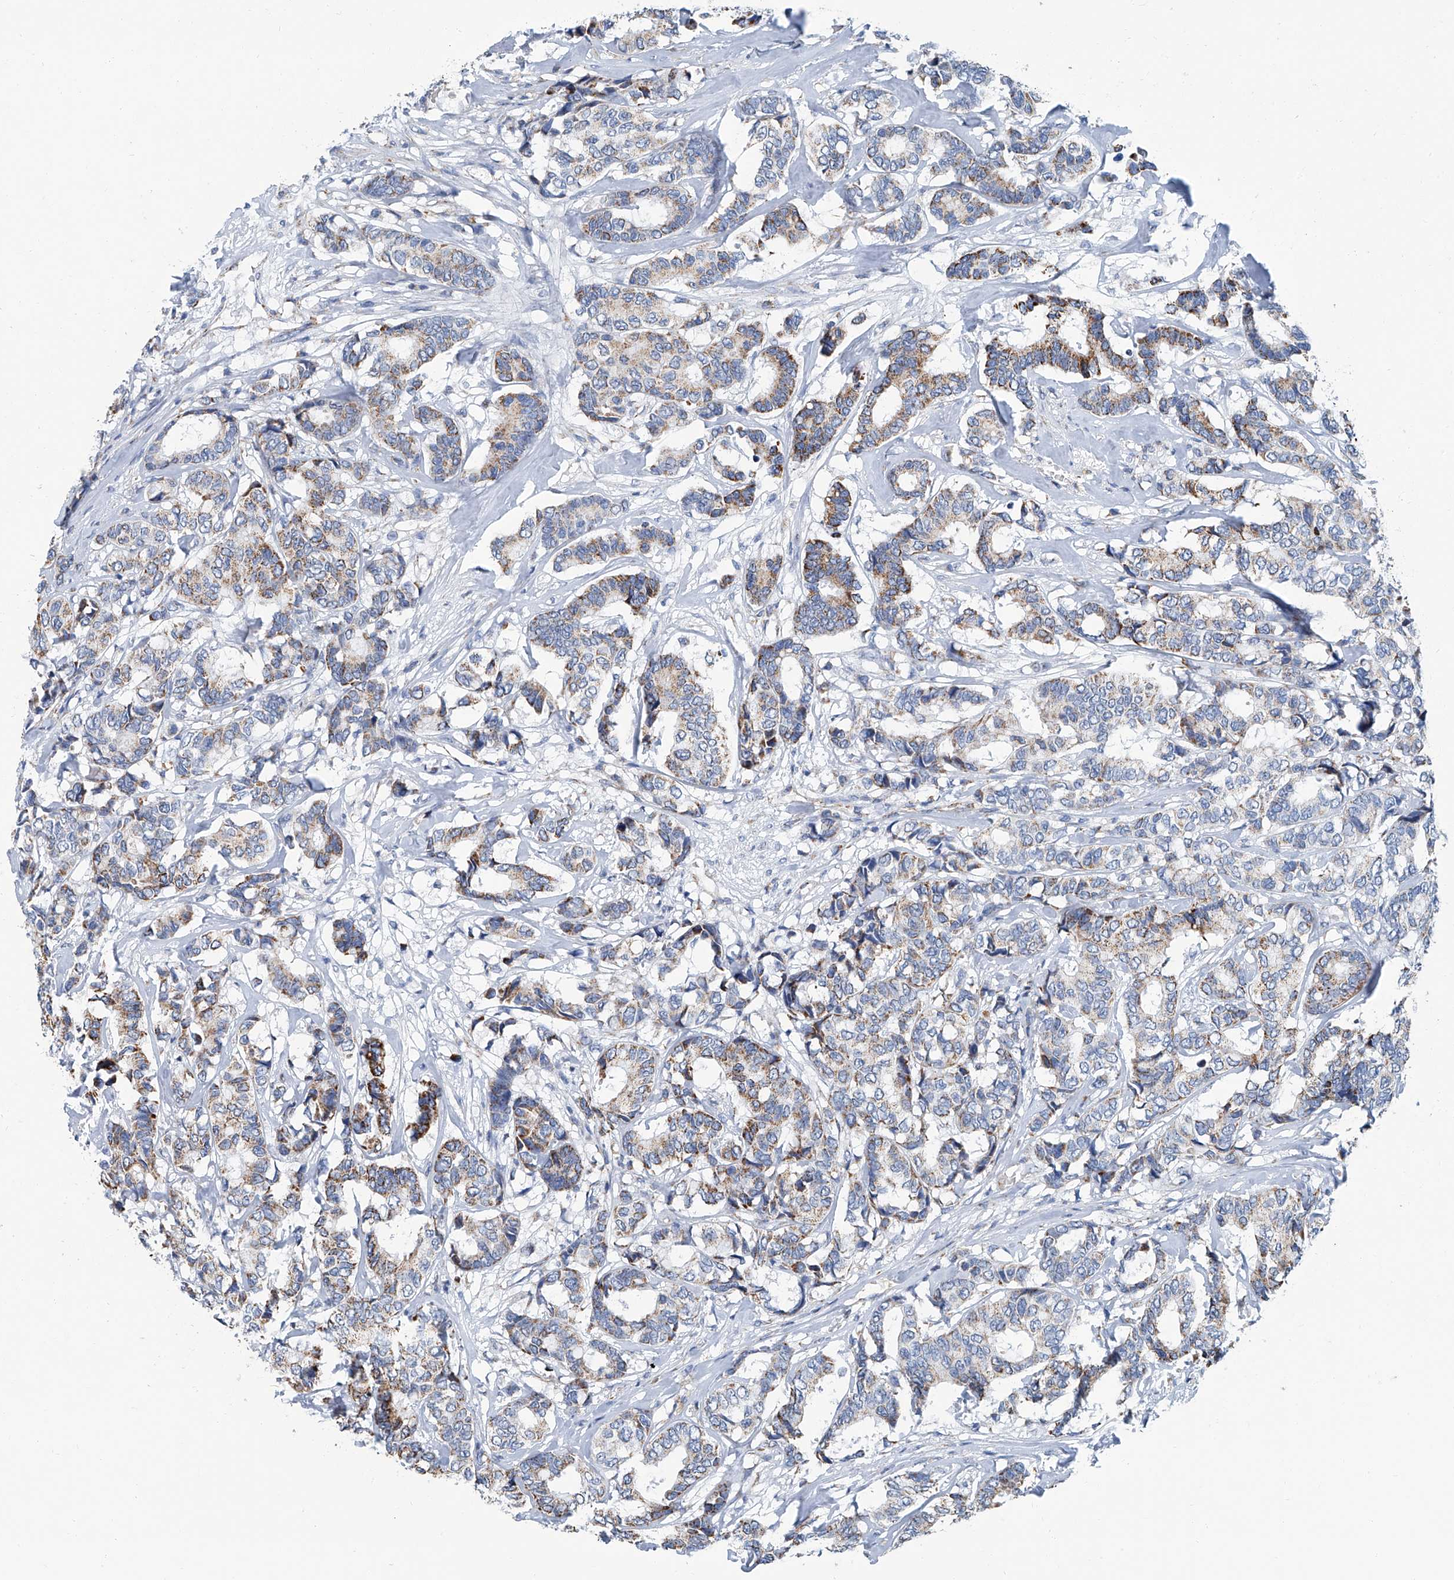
{"staining": {"intensity": "moderate", "quantity": "25%-75%", "location": "cytoplasmic/membranous"}, "tissue": "breast cancer", "cell_type": "Tumor cells", "image_type": "cancer", "snomed": [{"axis": "morphology", "description": "Duct carcinoma"}, {"axis": "topography", "description": "Breast"}], "caption": "Protein analysis of breast invasive ductal carcinoma tissue shows moderate cytoplasmic/membranous expression in about 25%-75% of tumor cells. (DAB (3,3'-diaminobenzidine) IHC, brown staining for protein, blue staining for nuclei).", "gene": "MT-ND1", "patient": {"sex": "female", "age": 87}}